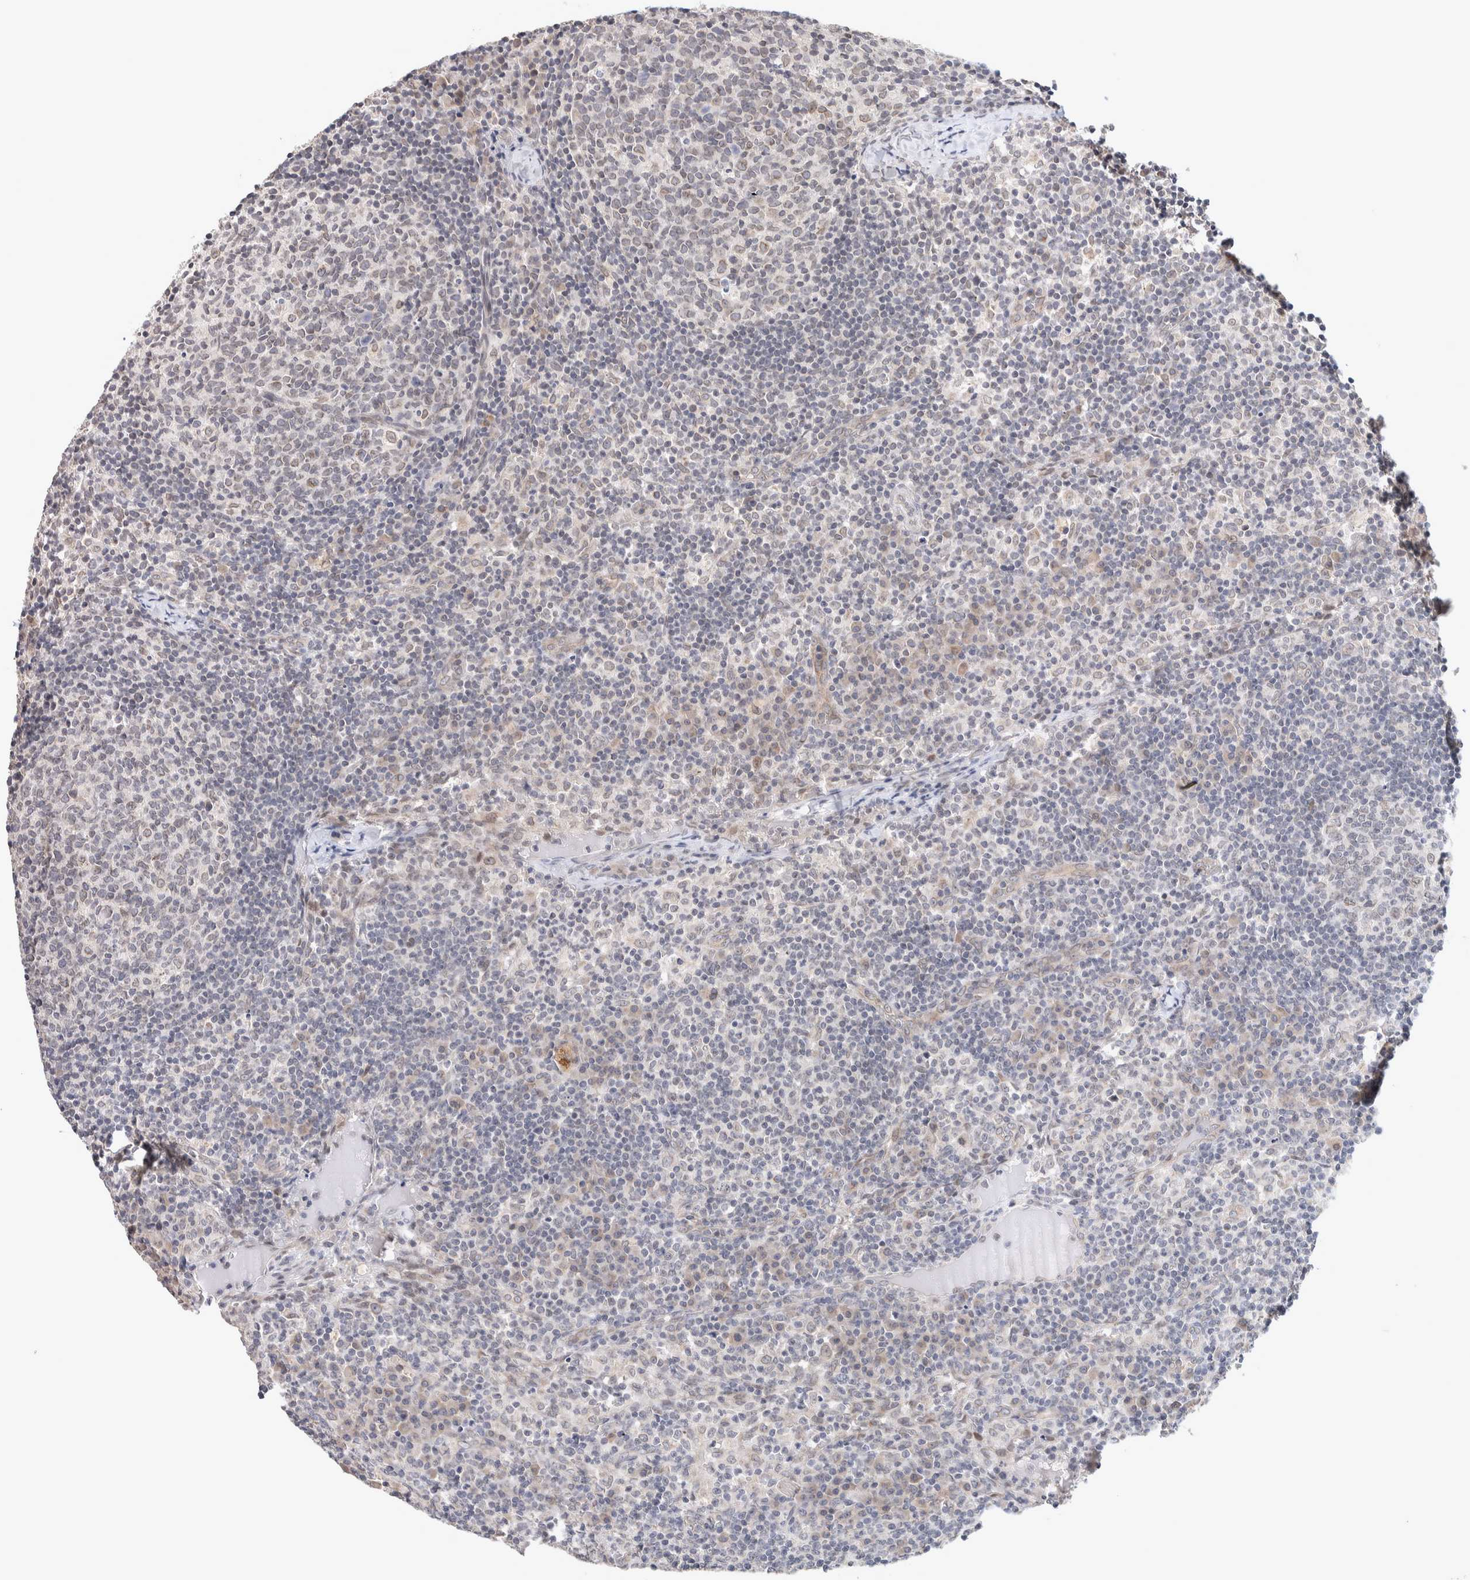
{"staining": {"intensity": "weak", "quantity": "25%-75%", "location": "cytoplasmic/membranous,nuclear"}, "tissue": "lymph node", "cell_type": "Germinal center cells", "image_type": "normal", "snomed": [{"axis": "morphology", "description": "Normal tissue, NOS"}, {"axis": "morphology", "description": "Inflammation, NOS"}, {"axis": "topography", "description": "Lymph node"}], "caption": "High-power microscopy captured an immunohistochemistry (IHC) histopathology image of unremarkable lymph node, revealing weak cytoplasmic/membranous,nuclear expression in about 25%-75% of germinal center cells.", "gene": "CRAT", "patient": {"sex": "male", "age": 55}}